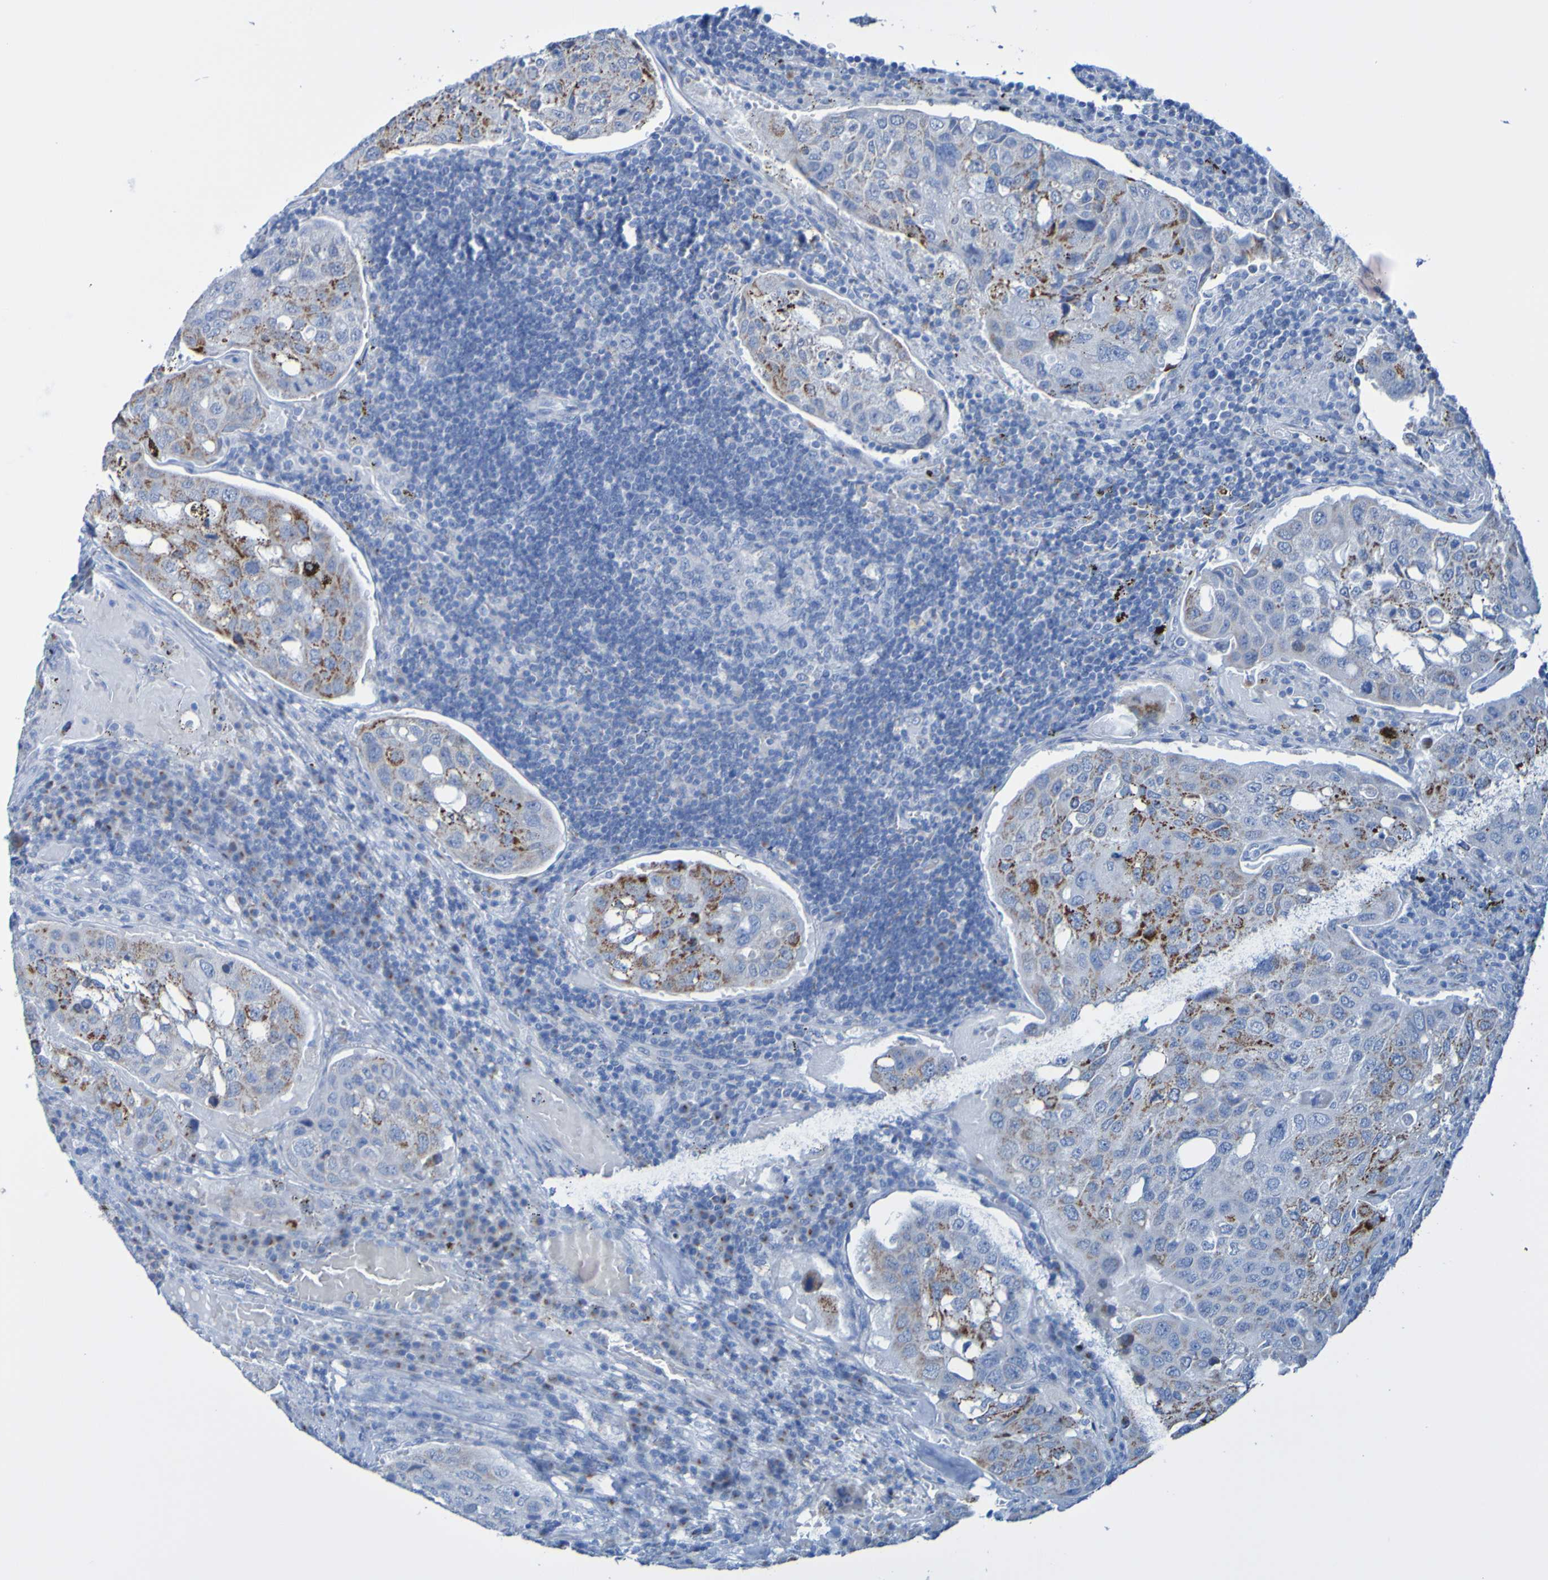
{"staining": {"intensity": "strong", "quantity": "25%-75%", "location": "cytoplasmic/membranous"}, "tissue": "urothelial cancer", "cell_type": "Tumor cells", "image_type": "cancer", "snomed": [{"axis": "morphology", "description": "Urothelial carcinoma, High grade"}, {"axis": "topography", "description": "Lymph node"}, {"axis": "topography", "description": "Urinary bladder"}], "caption": "The immunohistochemical stain labels strong cytoplasmic/membranous positivity in tumor cells of urothelial cancer tissue.", "gene": "ACMSD", "patient": {"sex": "male", "age": 51}}